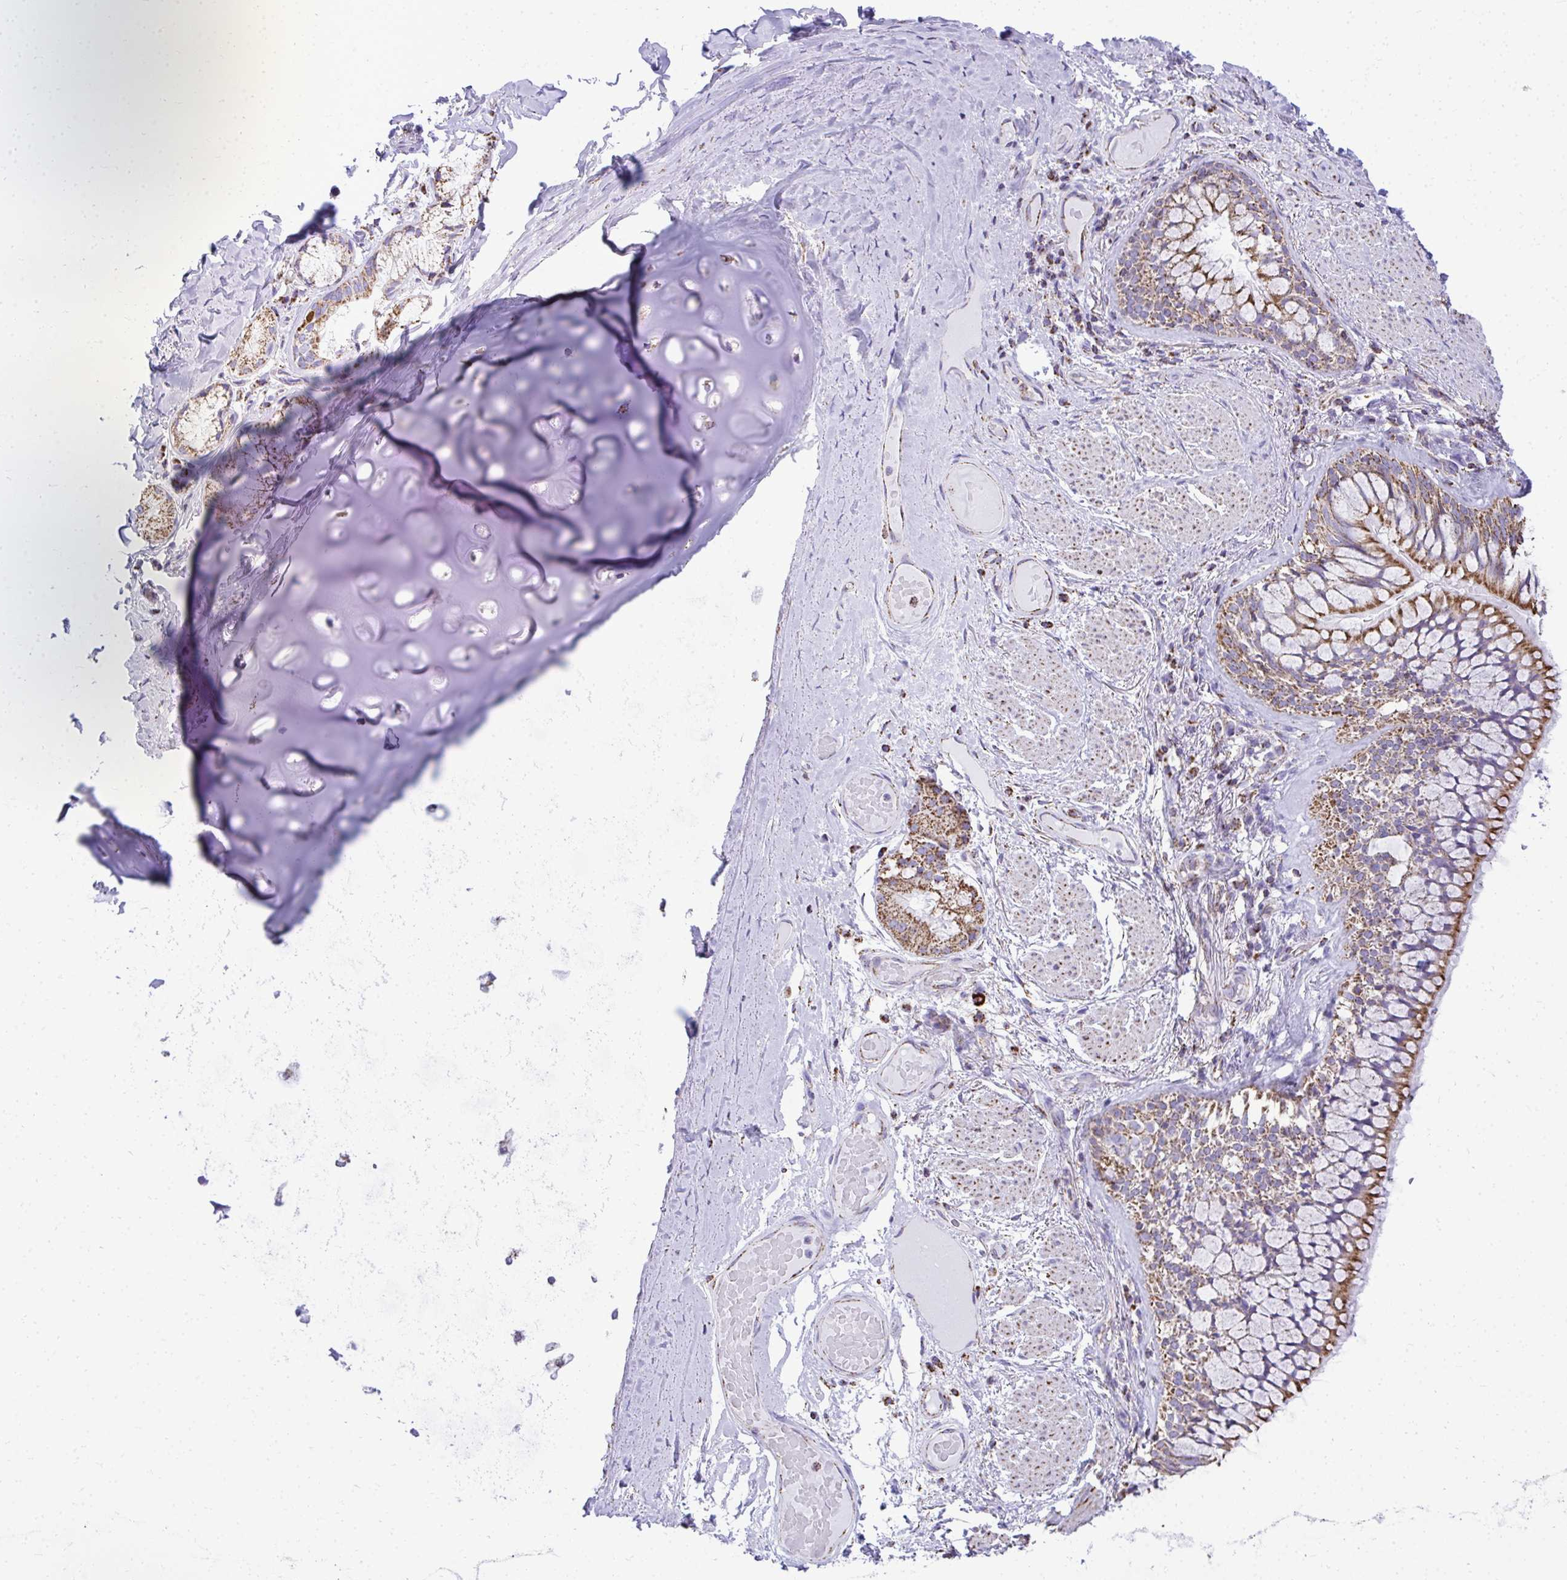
{"staining": {"intensity": "negative", "quantity": "none", "location": "none"}, "tissue": "adipose tissue", "cell_type": "Adipocytes", "image_type": "normal", "snomed": [{"axis": "morphology", "description": "Normal tissue, NOS"}, {"axis": "topography", "description": "Cartilage tissue"}, {"axis": "topography", "description": "Bronchus"}], "caption": "Immunohistochemistry (IHC) histopathology image of unremarkable adipose tissue stained for a protein (brown), which demonstrates no expression in adipocytes. The staining is performed using DAB brown chromogen with nuclei counter-stained in using hematoxylin.", "gene": "MPZL2", "patient": {"sex": "male", "age": 64}}